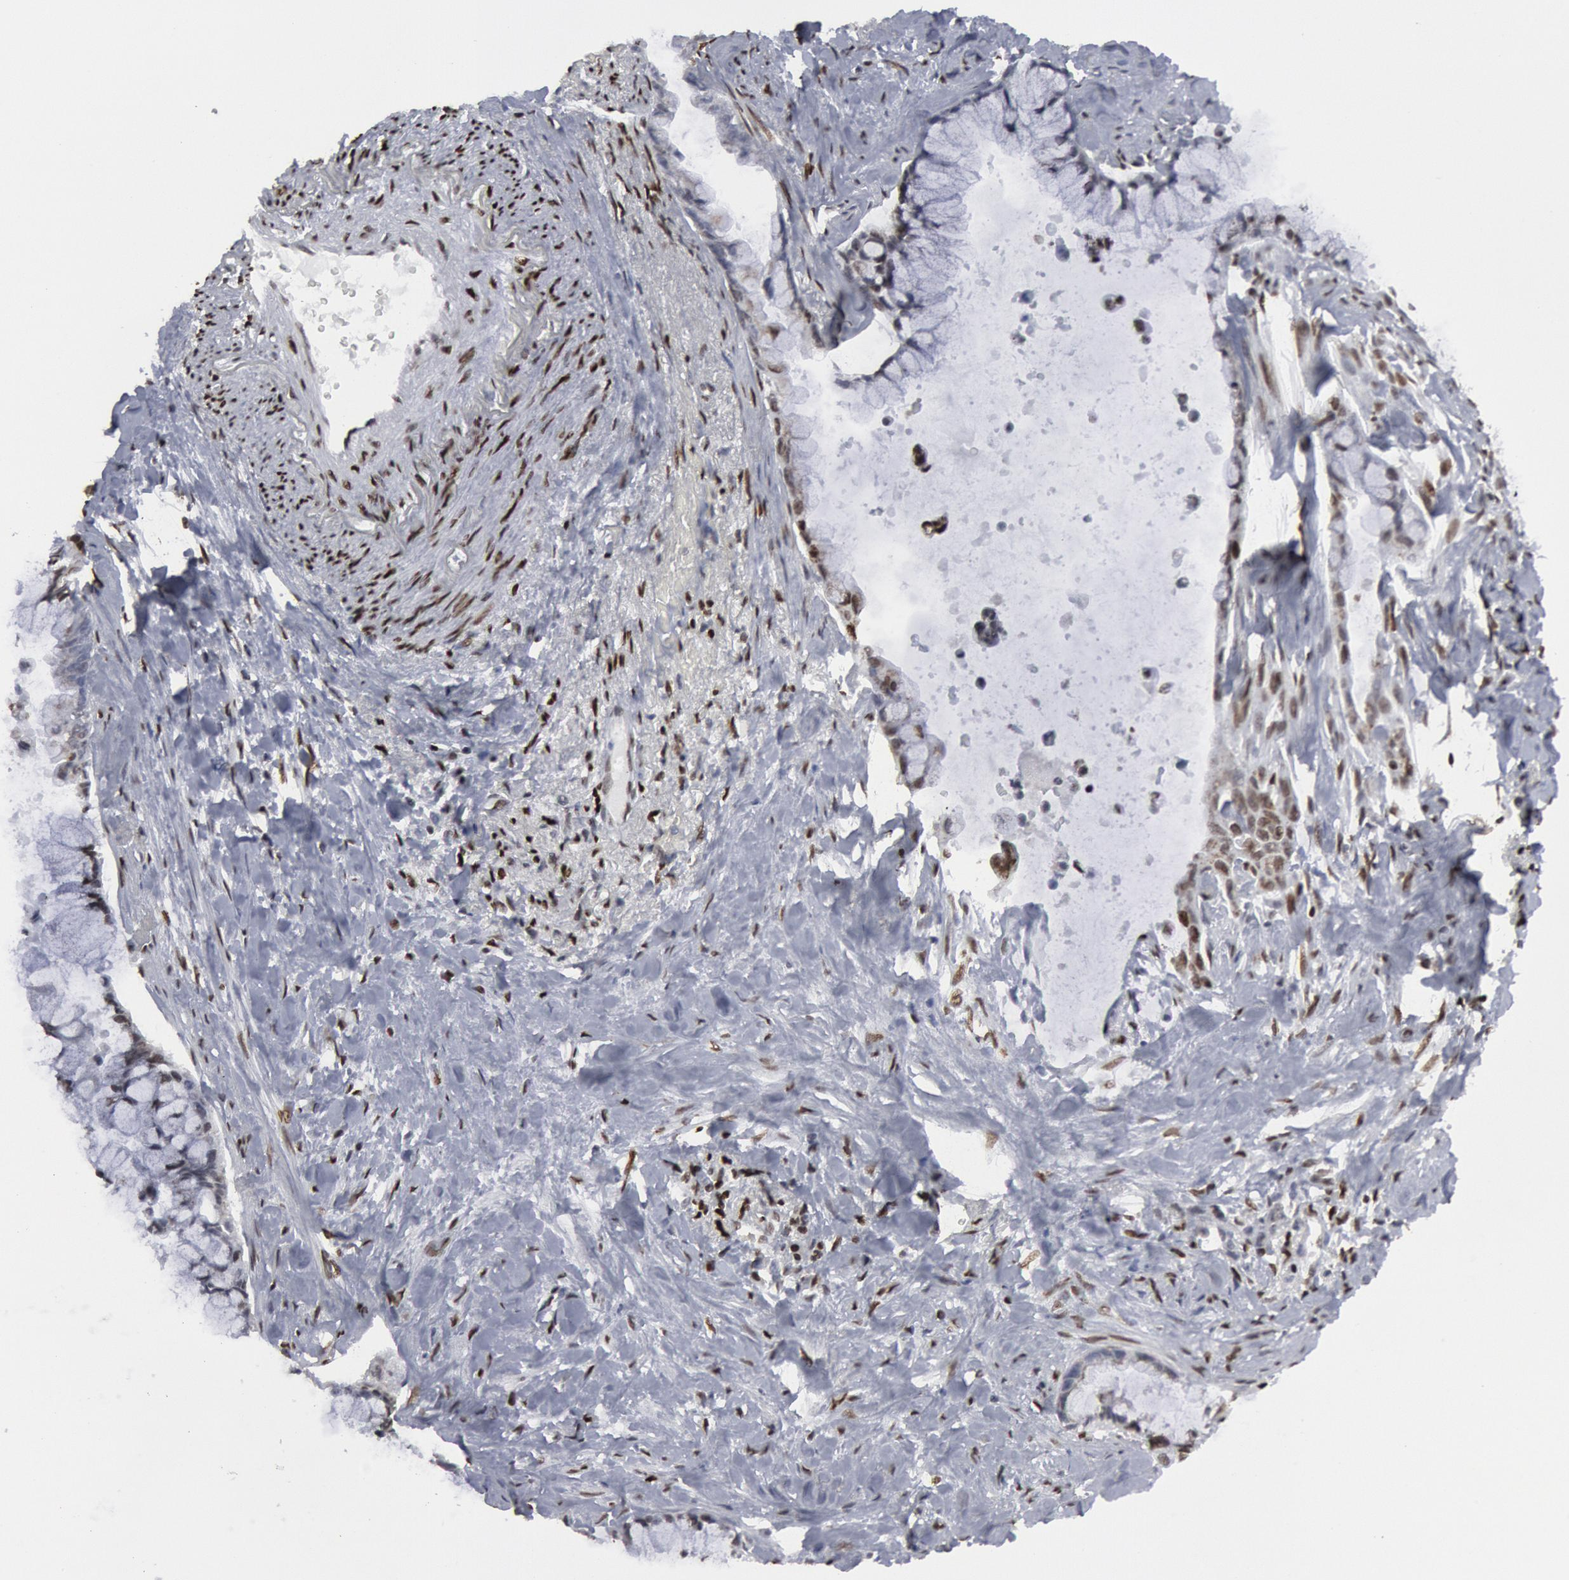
{"staining": {"intensity": "moderate", "quantity": ">75%", "location": "nuclear"}, "tissue": "pancreatic cancer", "cell_type": "Tumor cells", "image_type": "cancer", "snomed": [{"axis": "morphology", "description": "Adenocarcinoma, NOS"}, {"axis": "topography", "description": "Pancreas"}], "caption": "Human adenocarcinoma (pancreatic) stained with a brown dye demonstrates moderate nuclear positive expression in approximately >75% of tumor cells.", "gene": "MECP2", "patient": {"sex": "male", "age": 59}}